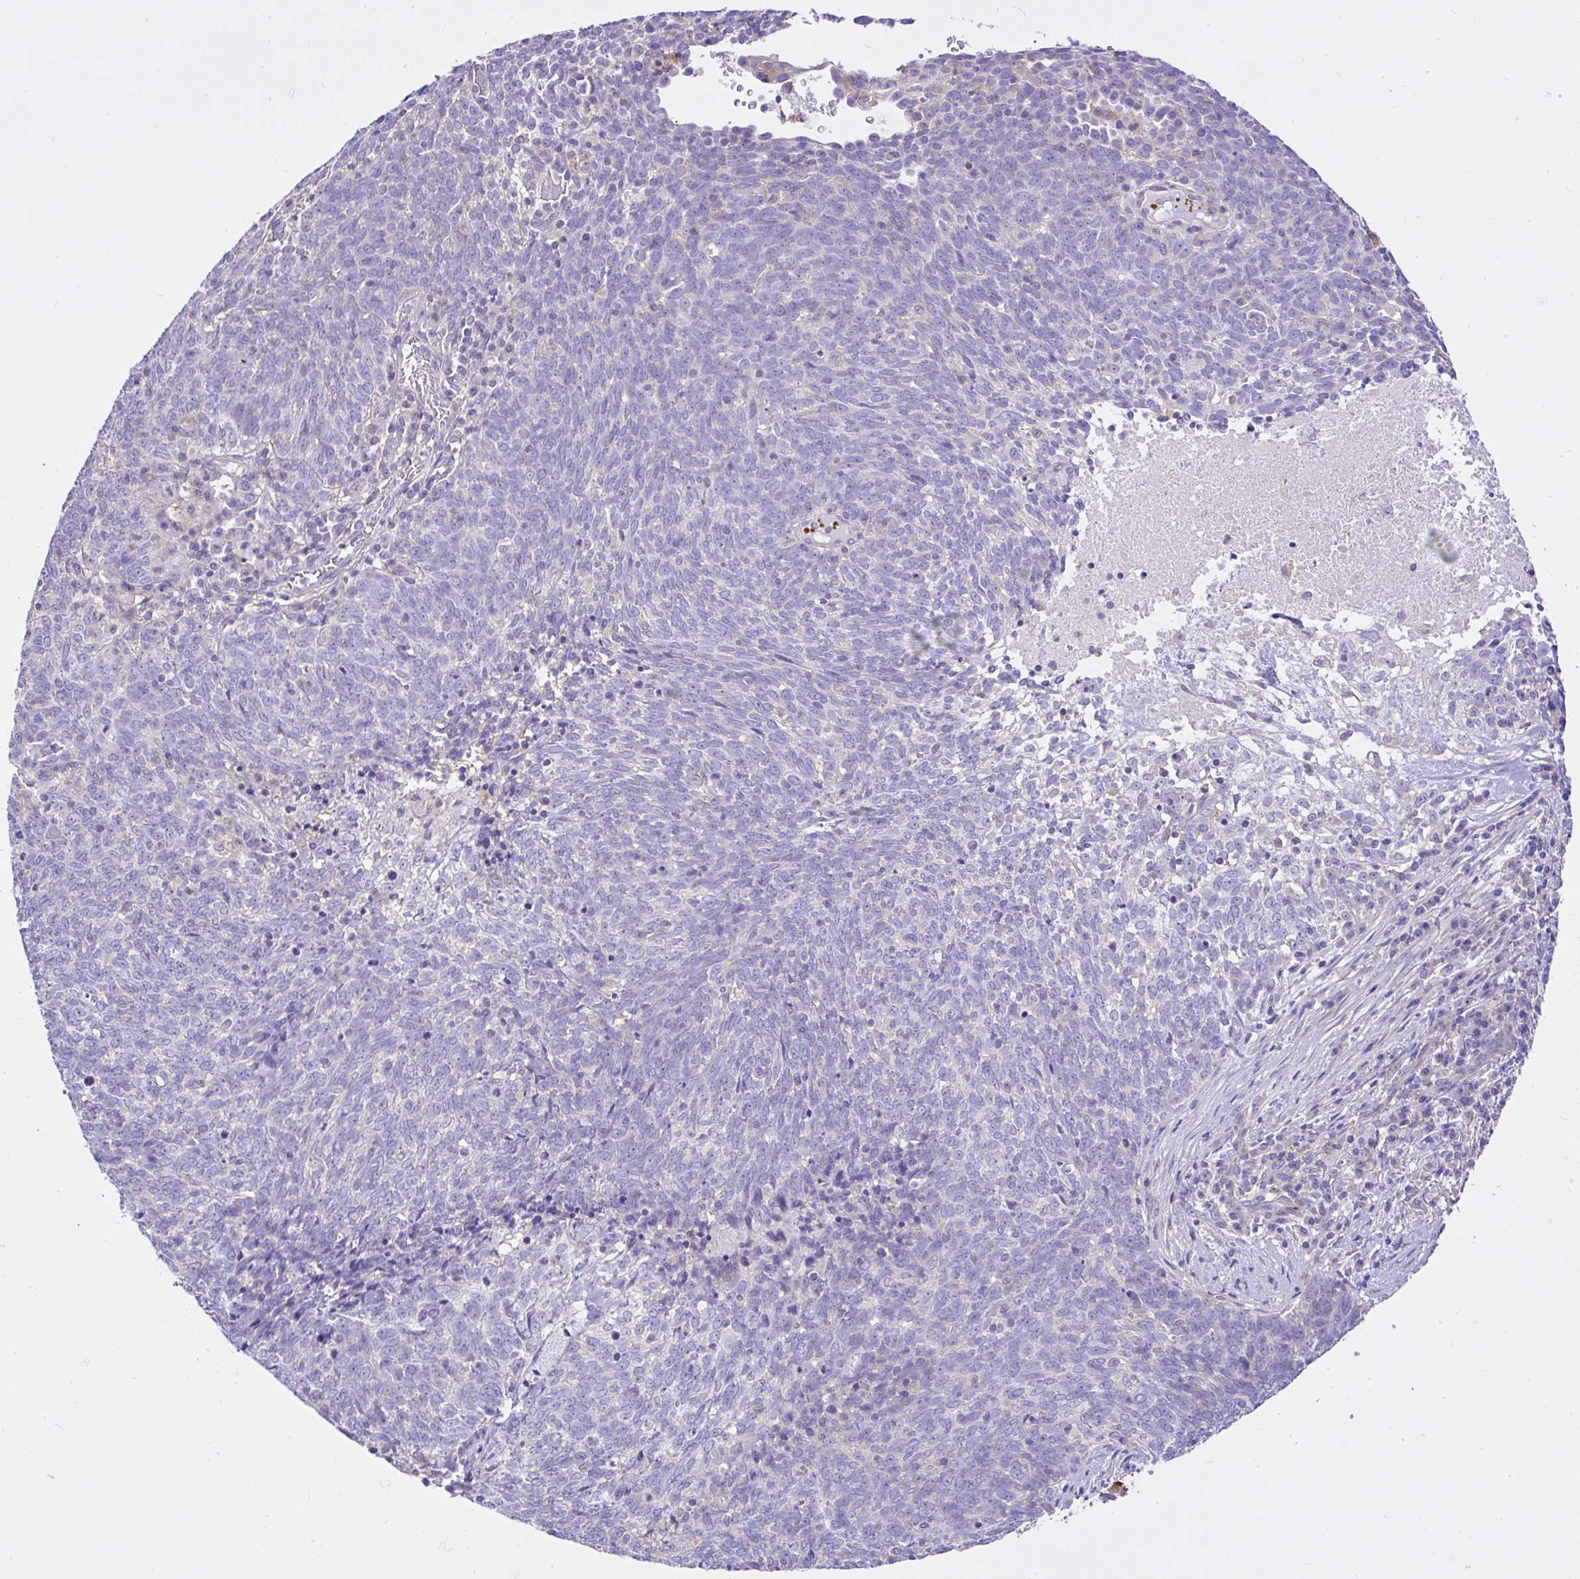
{"staining": {"intensity": "negative", "quantity": "none", "location": "none"}, "tissue": "lung cancer", "cell_type": "Tumor cells", "image_type": "cancer", "snomed": [{"axis": "morphology", "description": "Squamous cell carcinoma, NOS"}, {"axis": "topography", "description": "Lung"}], "caption": "The histopathology image displays no significant positivity in tumor cells of lung cancer (squamous cell carcinoma).", "gene": "CCDC142", "patient": {"sex": "female", "age": 72}}